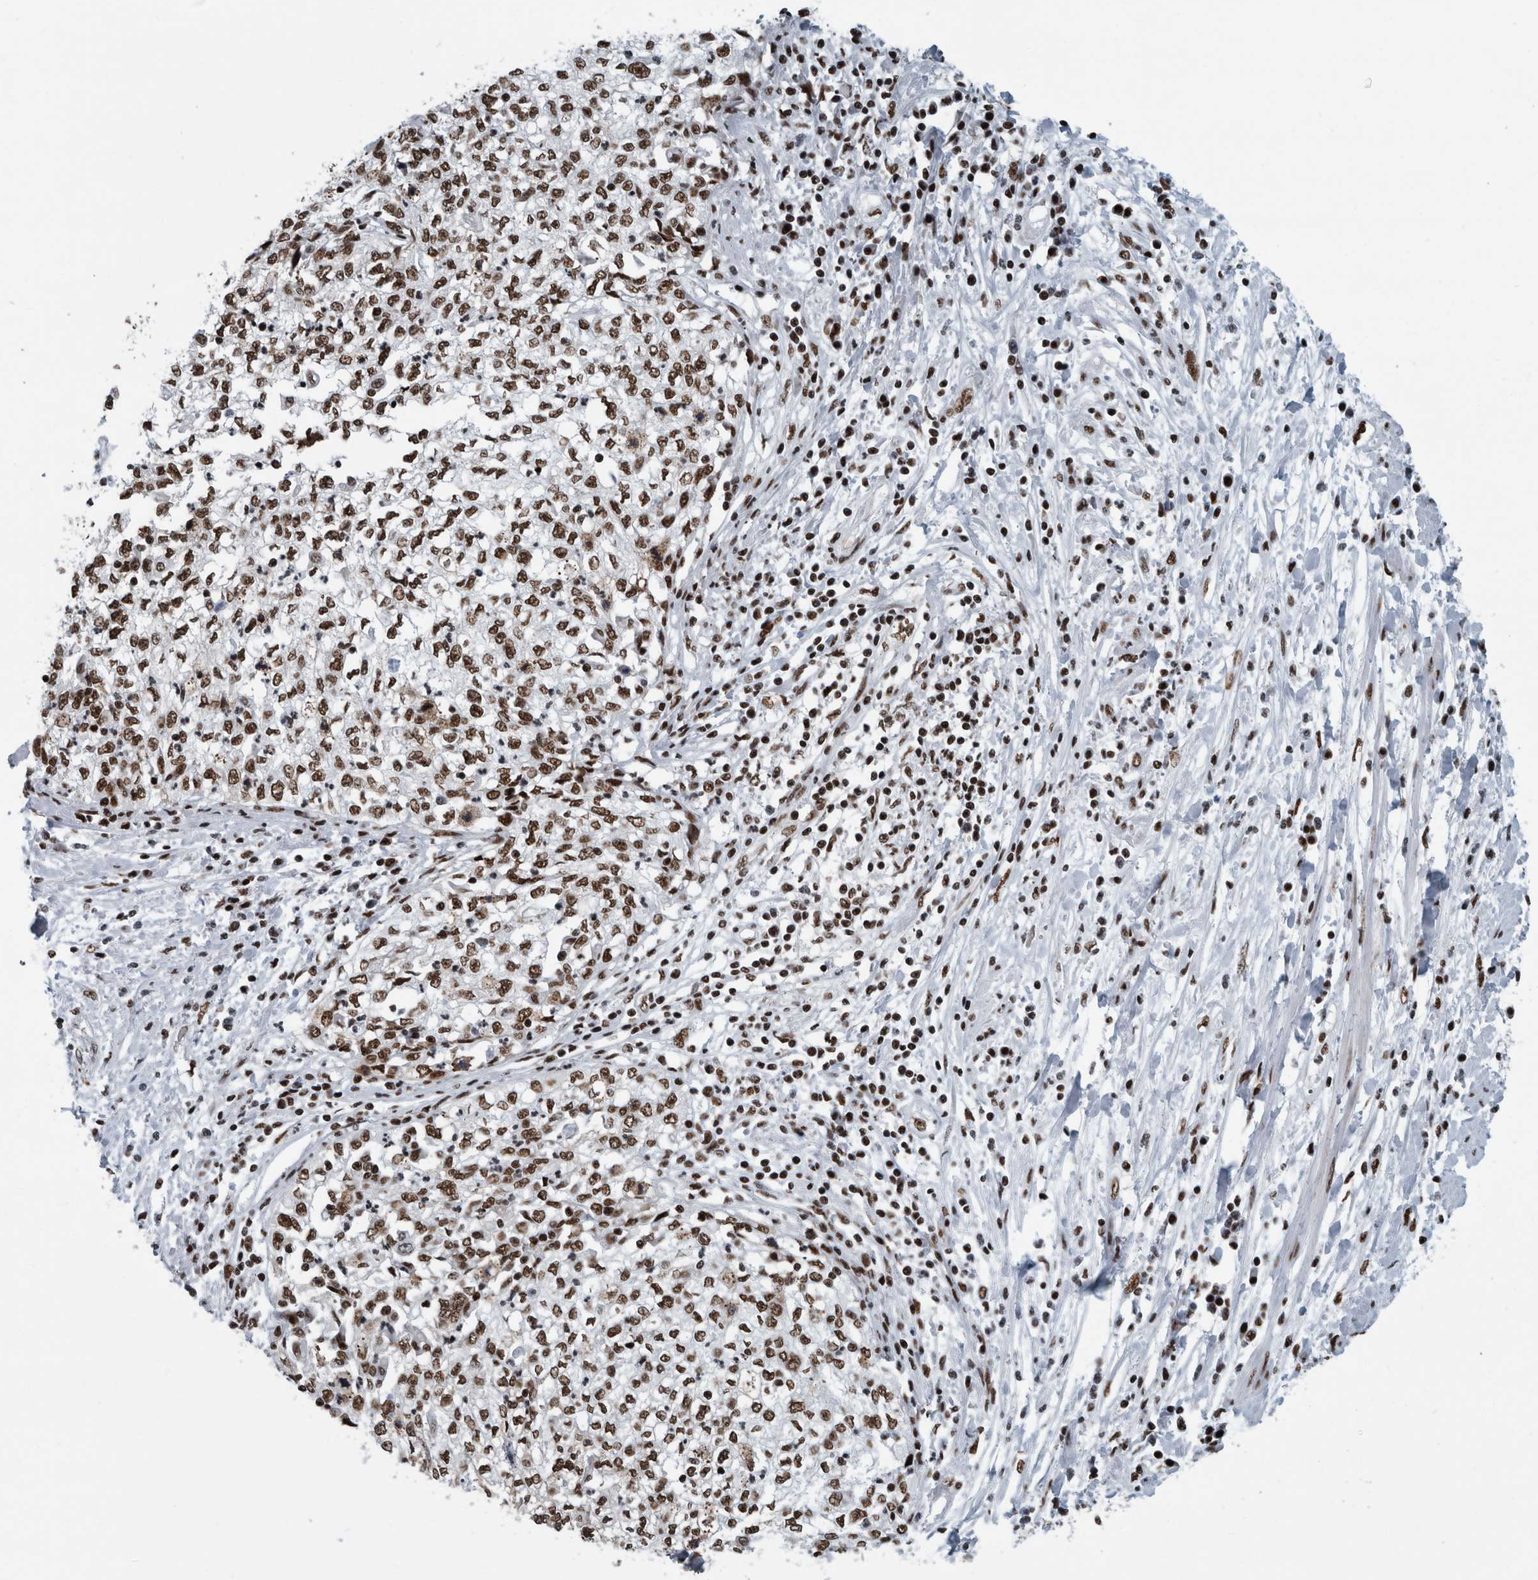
{"staining": {"intensity": "moderate", "quantity": ">75%", "location": "nuclear"}, "tissue": "cervical cancer", "cell_type": "Tumor cells", "image_type": "cancer", "snomed": [{"axis": "morphology", "description": "Squamous cell carcinoma, NOS"}, {"axis": "topography", "description": "Cervix"}], "caption": "Protein staining reveals moderate nuclear staining in approximately >75% of tumor cells in cervical cancer (squamous cell carcinoma).", "gene": "DNMT3A", "patient": {"sex": "female", "age": 57}}